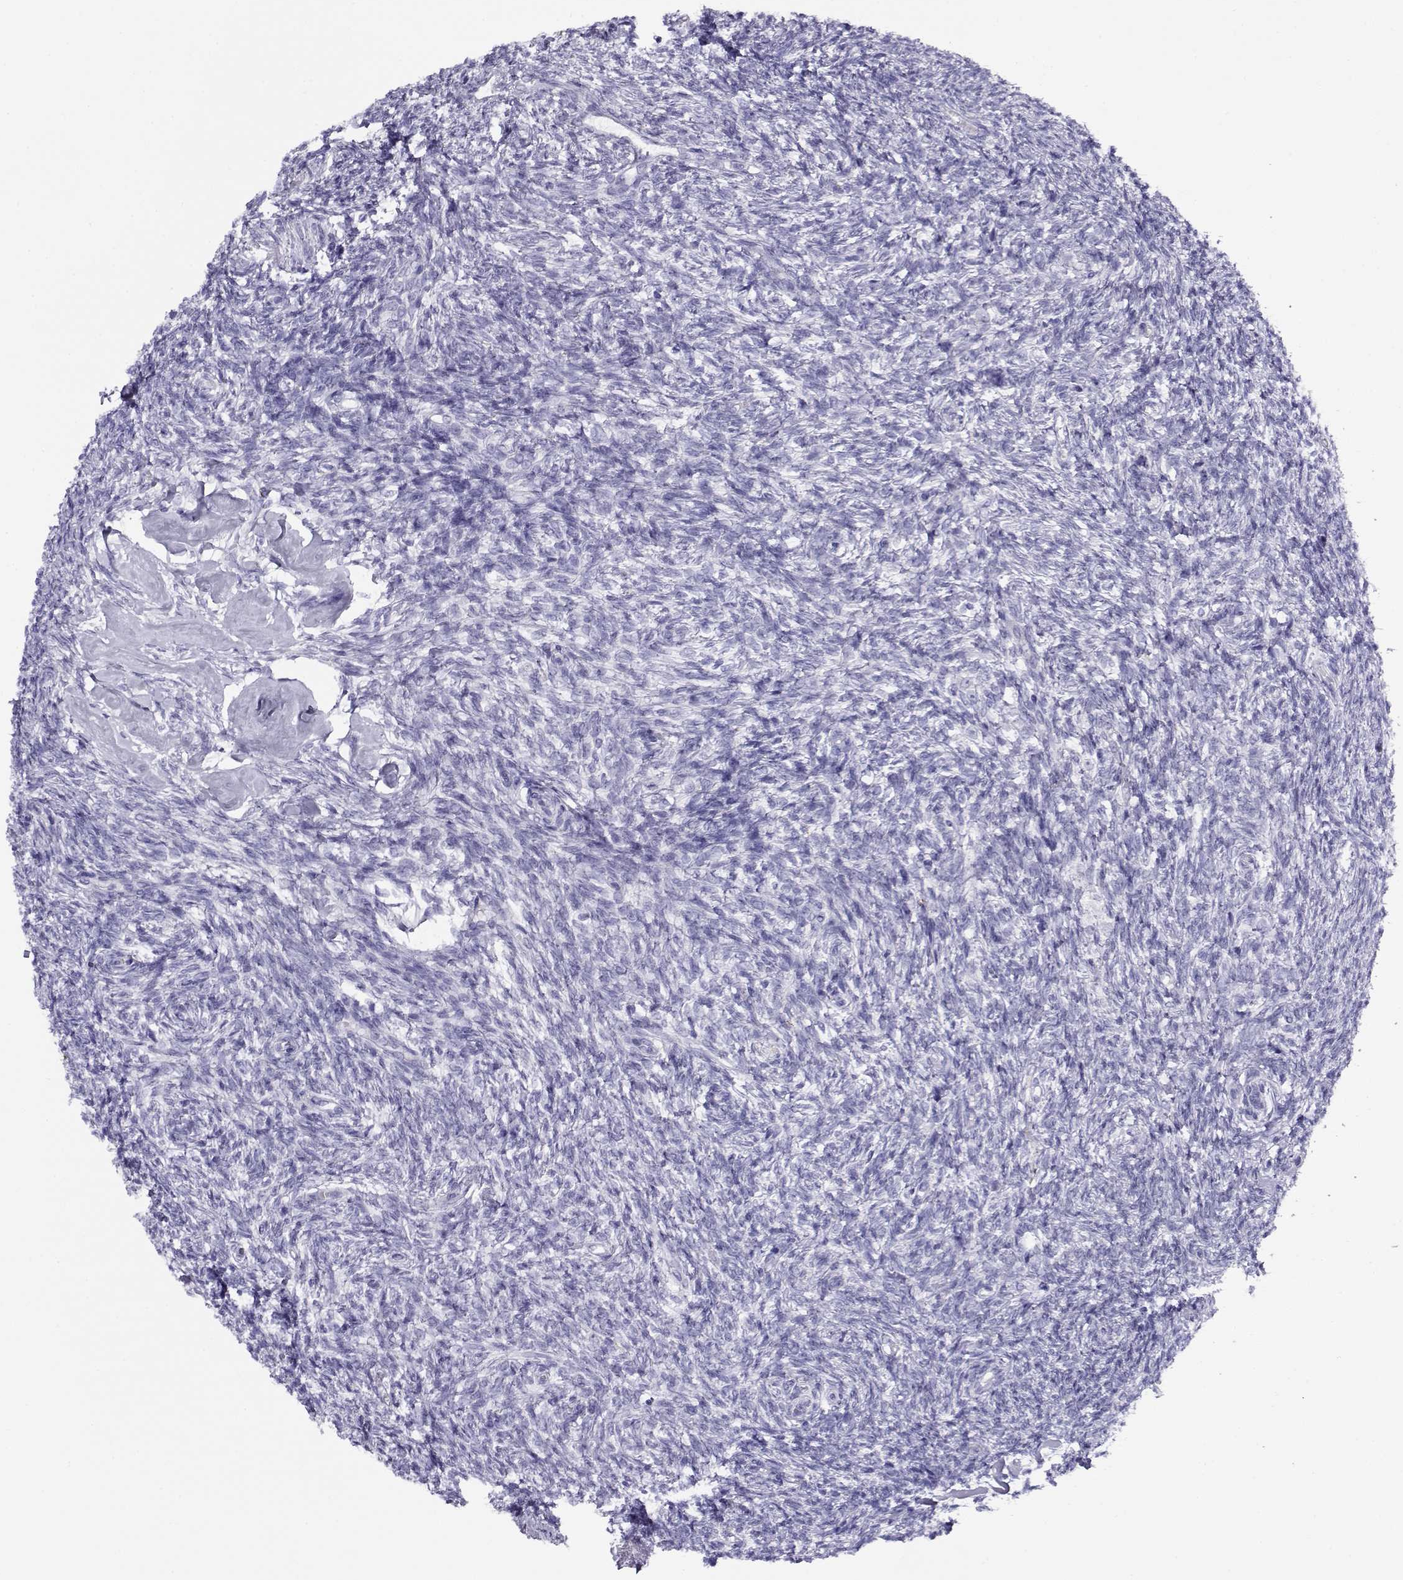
{"staining": {"intensity": "negative", "quantity": "none", "location": "none"}, "tissue": "ovary", "cell_type": "Follicle cells", "image_type": "normal", "snomed": [{"axis": "morphology", "description": "Normal tissue, NOS"}, {"axis": "topography", "description": "Ovary"}], "caption": "This image is of unremarkable ovary stained with IHC to label a protein in brown with the nuclei are counter-stained blue. There is no positivity in follicle cells. (Brightfield microscopy of DAB (3,3'-diaminobenzidine) immunohistochemistry at high magnification).", "gene": "RHOXF2B", "patient": {"sex": "female", "age": 43}}